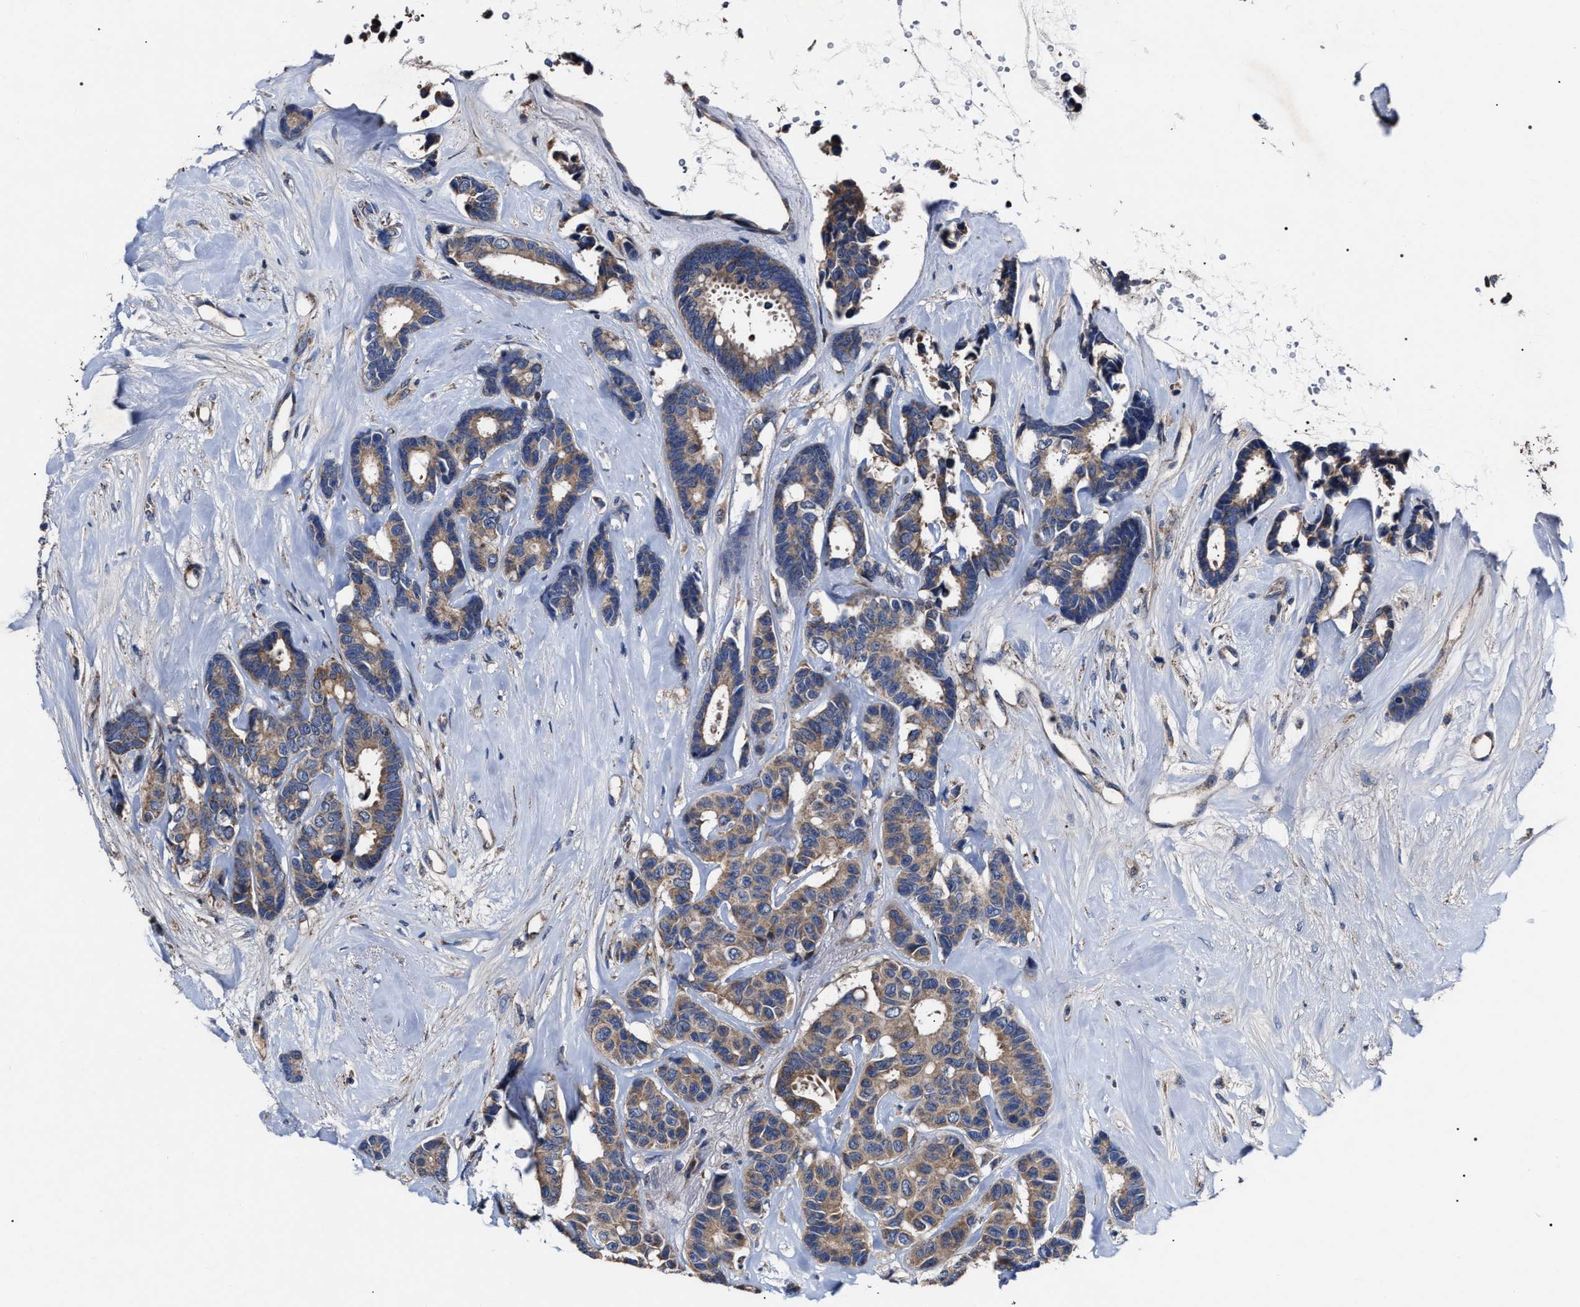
{"staining": {"intensity": "moderate", "quantity": ">75%", "location": "cytoplasmic/membranous"}, "tissue": "breast cancer", "cell_type": "Tumor cells", "image_type": "cancer", "snomed": [{"axis": "morphology", "description": "Duct carcinoma"}, {"axis": "topography", "description": "Breast"}], "caption": "IHC of human breast cancer exhibits medium levels of moderate cytoplasmic/membranous expression in about >75% of tumor cells.", "gene": "MACC1", "patient": {"sex": "female", "age": 87}}